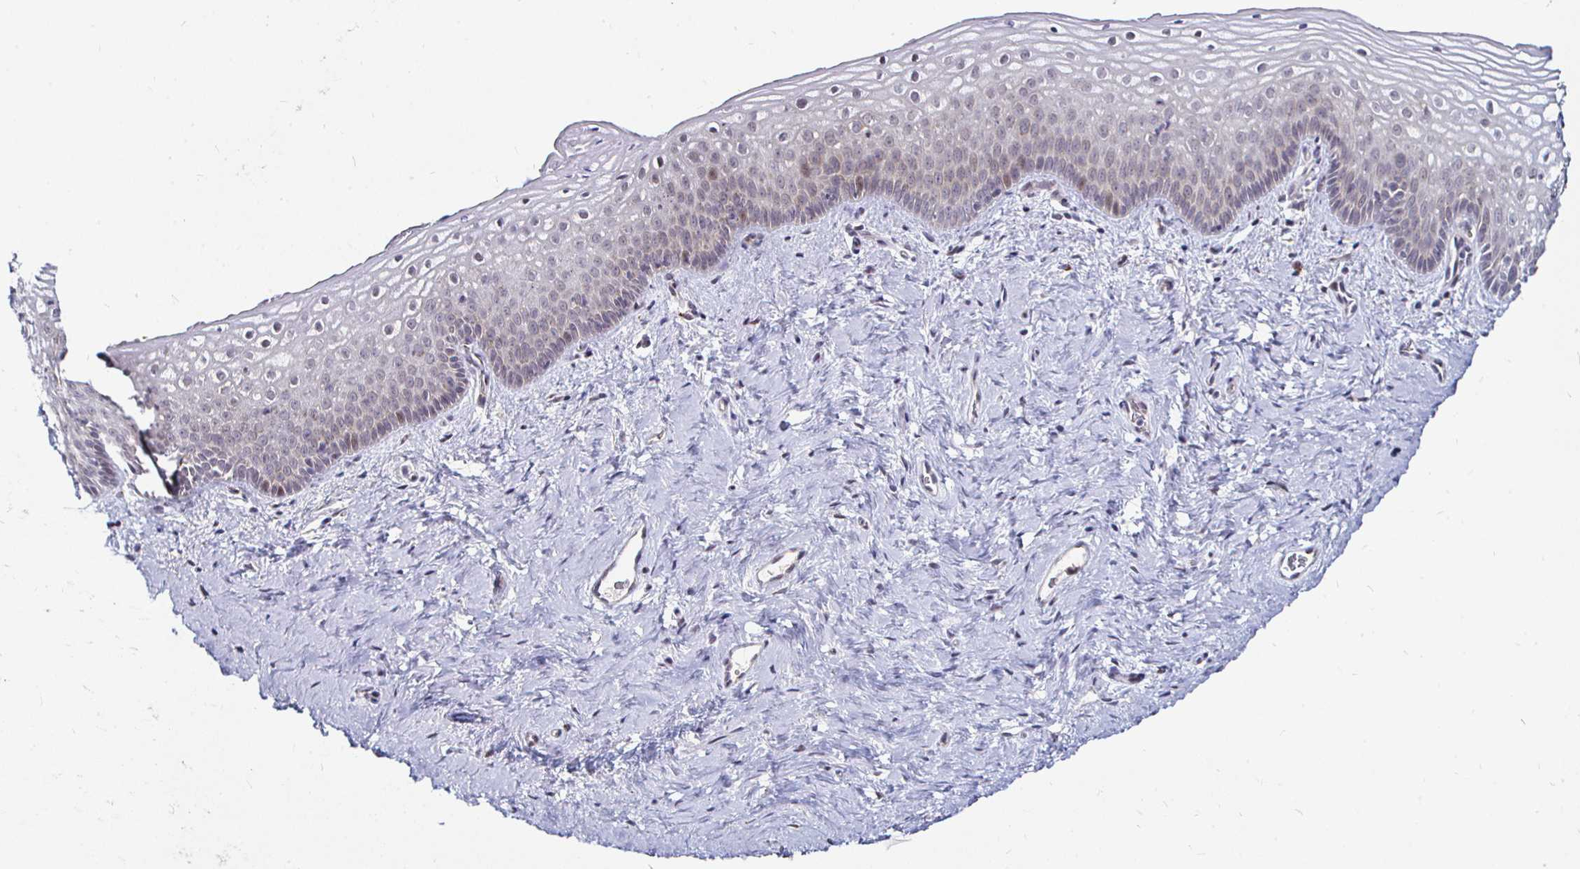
{"staining": {"intensity": "moderate", "quantity": "<25%", "location": "nuclear"}, "tissue": "vagina", "cell_type": "Squamous epithelial cells", "image_type": "normal", "snomed": [{"axis": "morphology", "description": "Normal tissue, NOS"}, {"axis": "topography", "description": "Vagina"}], "caption": "Squamous epithelial cells display low levels of moderate nuclear positivity in about <25% of cells in unremarkable human vagina.", "gene": "ATG3", "patient": {"sex": "female", "age": 45}}